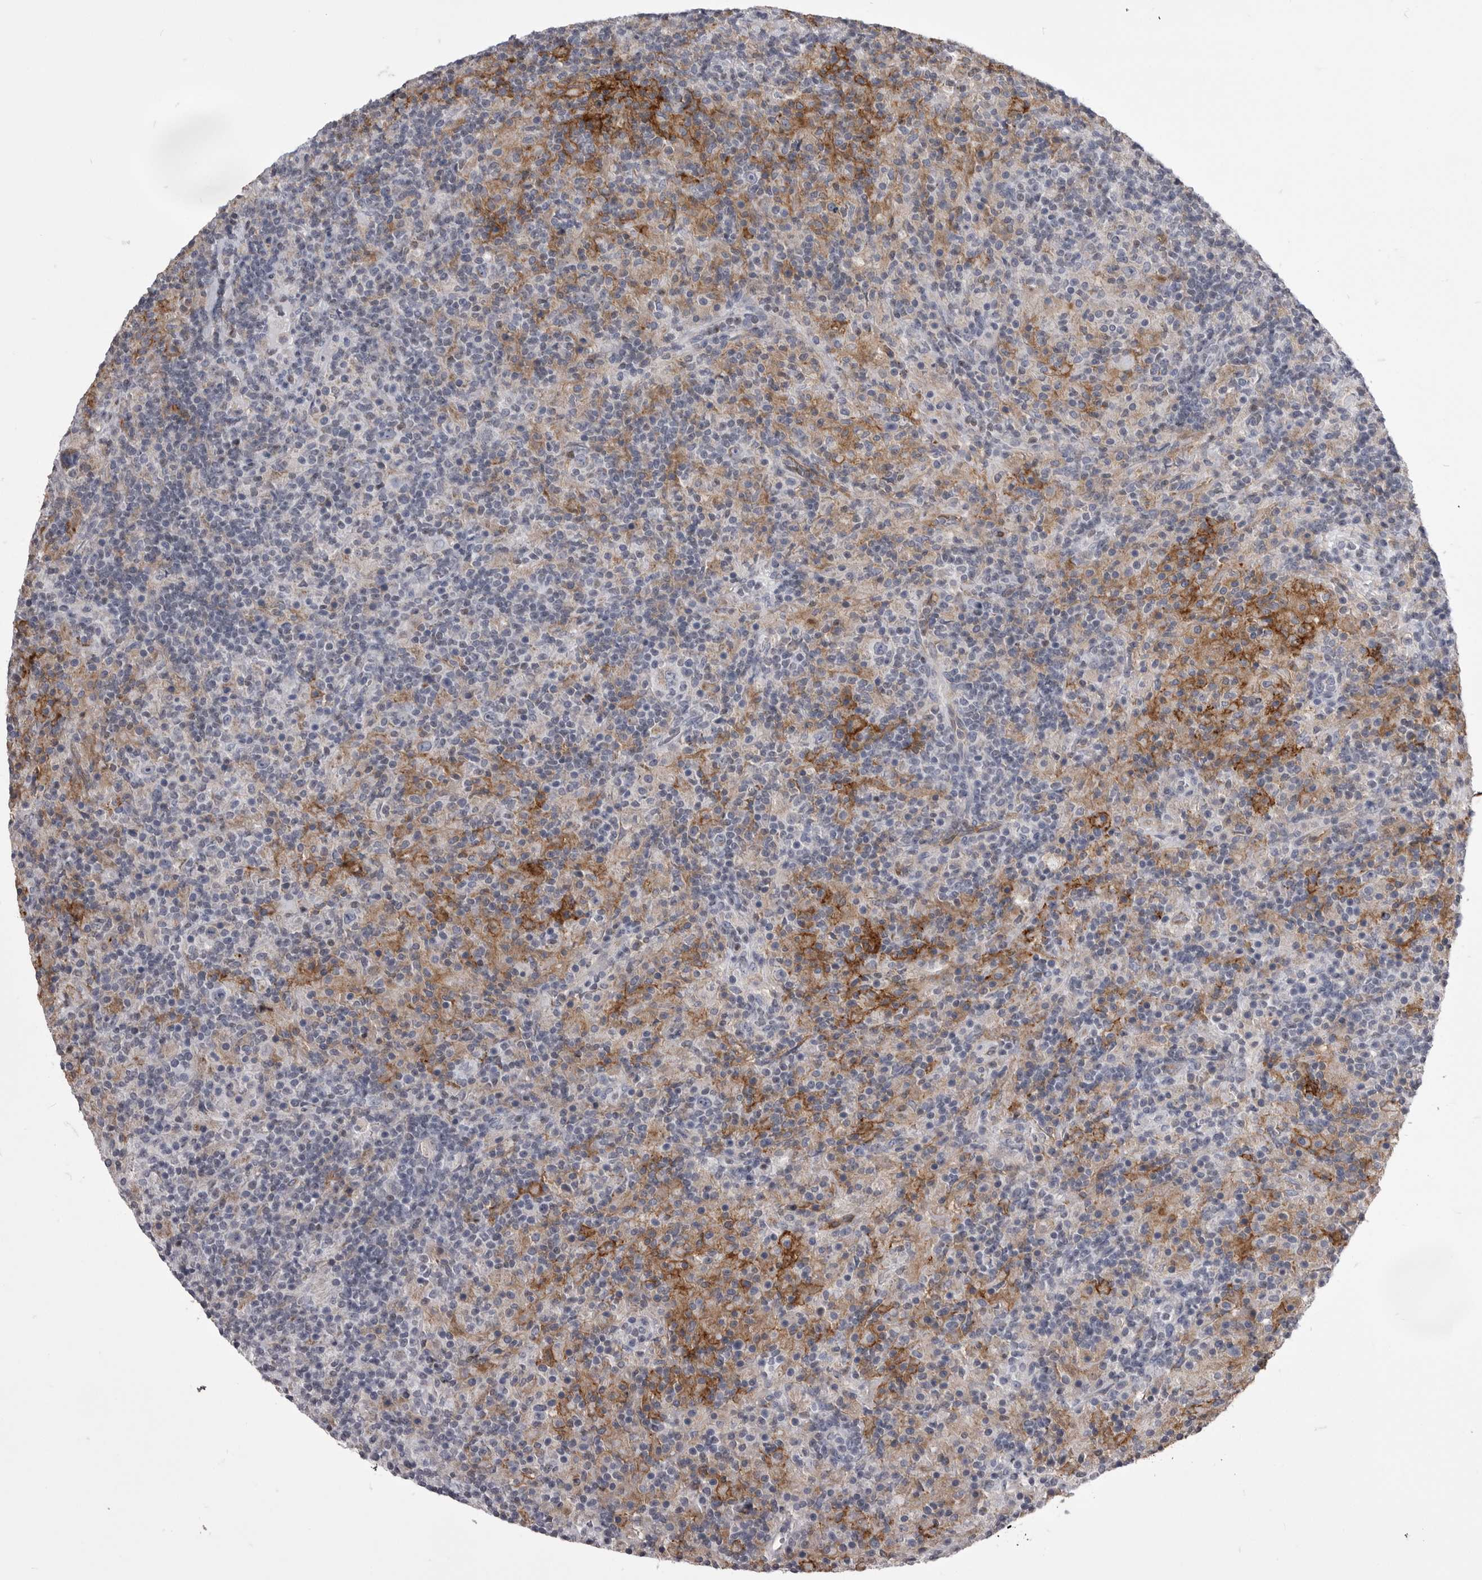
{"staining": {"intensity": "negative", "quantity": "none", "location": "none"}, "tissue": "lymphoma", "cell_type": "Tumor cells", "image_type": "cancer", "snomed": [{"axis": "morphology", "description": "Hodgkin's disease, NOS"}, {"axis": "topography", "description": "Lymph node"}], "caption": "Photomicrograph shows no significant protein staining in tumor cells of lymphoma.", "gene": "OPLAH", "patient": {"sex": "male", "age": 70}}